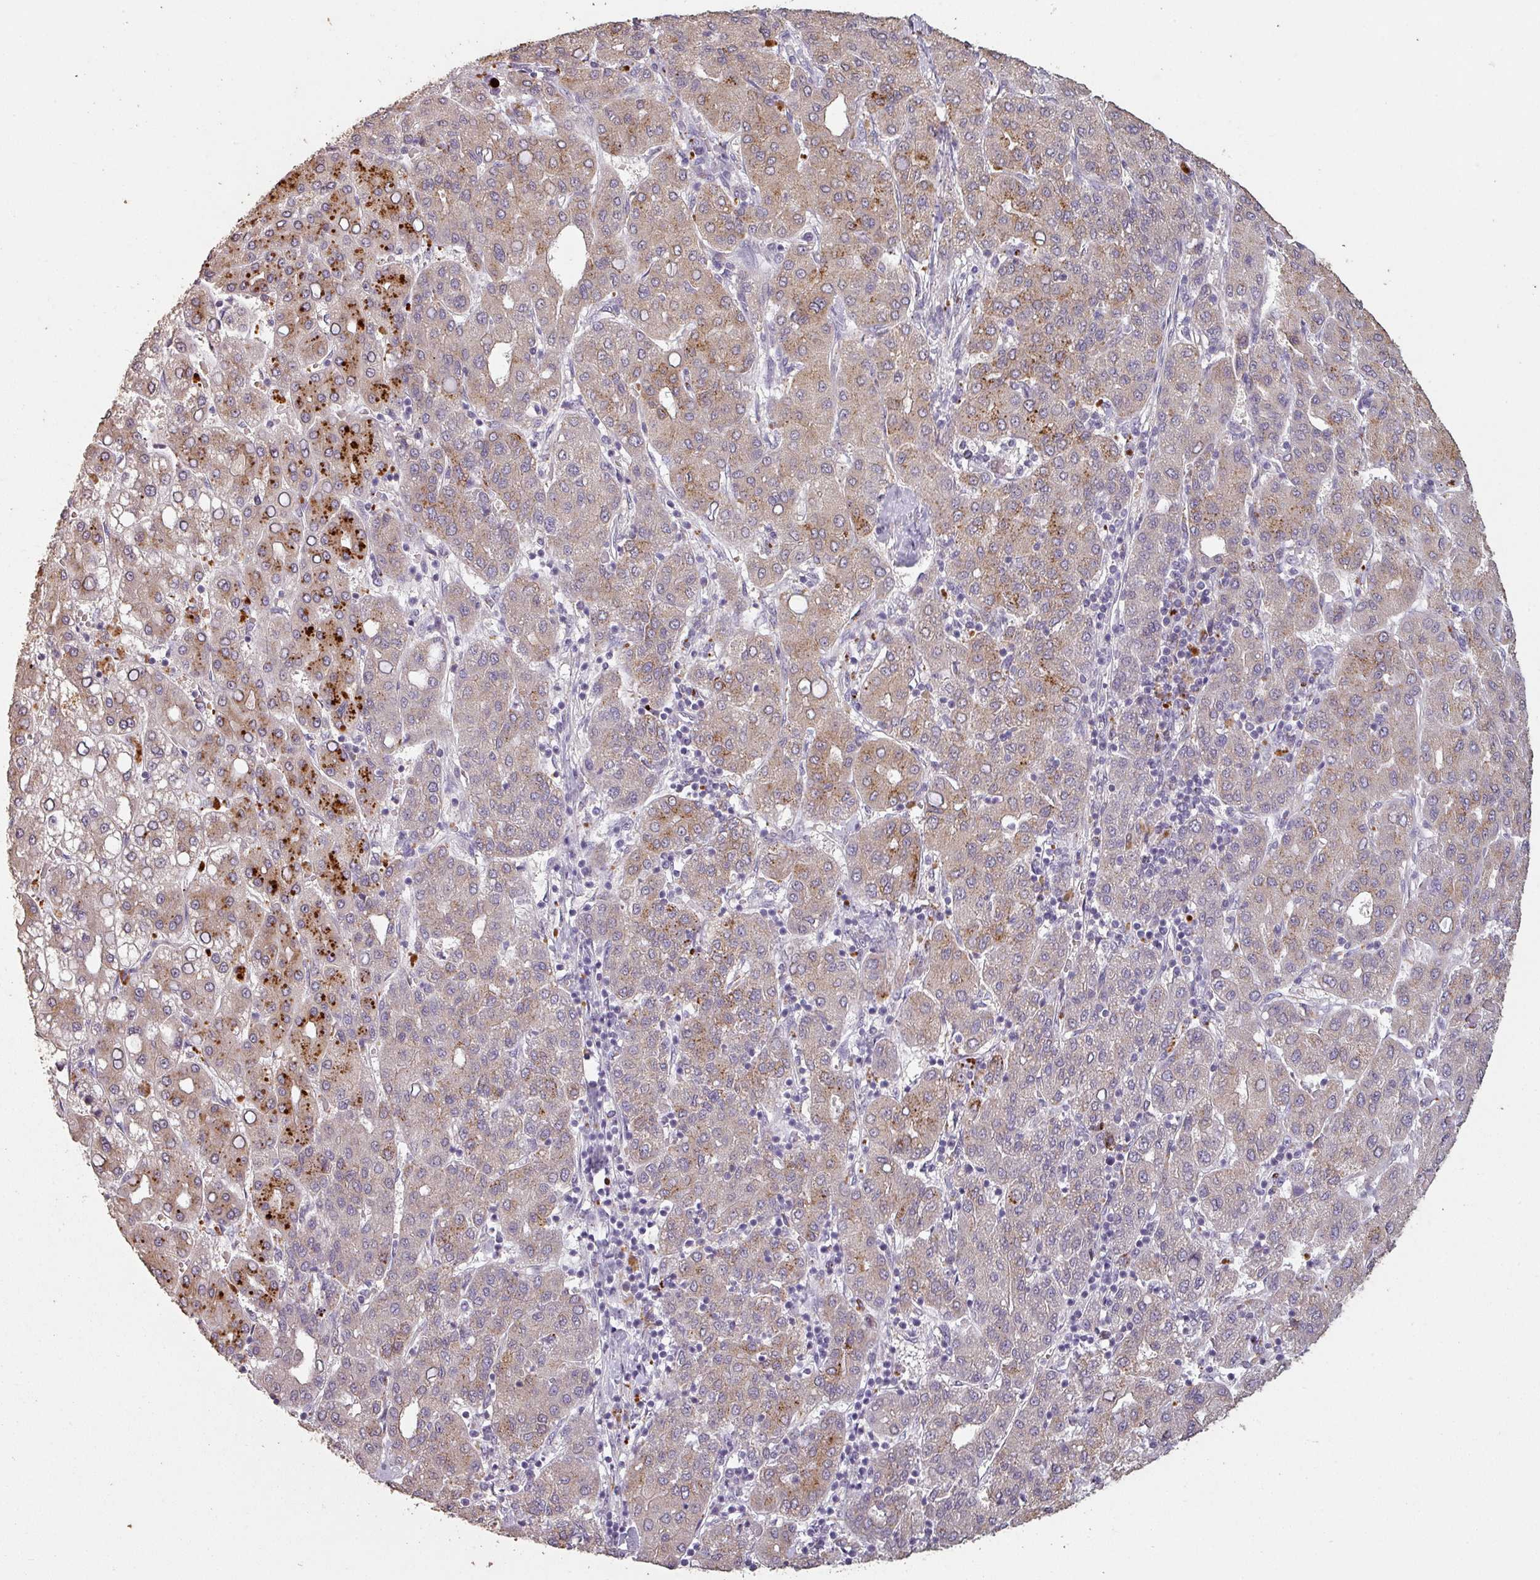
{"staining": {"intensity": "moderate", "quantity": "25%-75%", "location": "cytoplasmic/membranous"}, "tissue": "liver cancer", "cell_type": "Tumor cells", "image_type": "cancer", "snomed": [{"axis": "morphology", "description": "Carcinoma, Hepatocellular, NOS"}, {"axis": "topography", "description": "Liver"}], "caption": "Immunohistochemical staining of liver hepatocellular carcinoma shows medium levels of moderate cytoplasmic/membranous staining in approximately 25%-75% of tumor cells. (IHC, brightfield microscopy, high magnification).", "gene": "LYPLA1", "patient": {"sex": "male", "age": 65}}